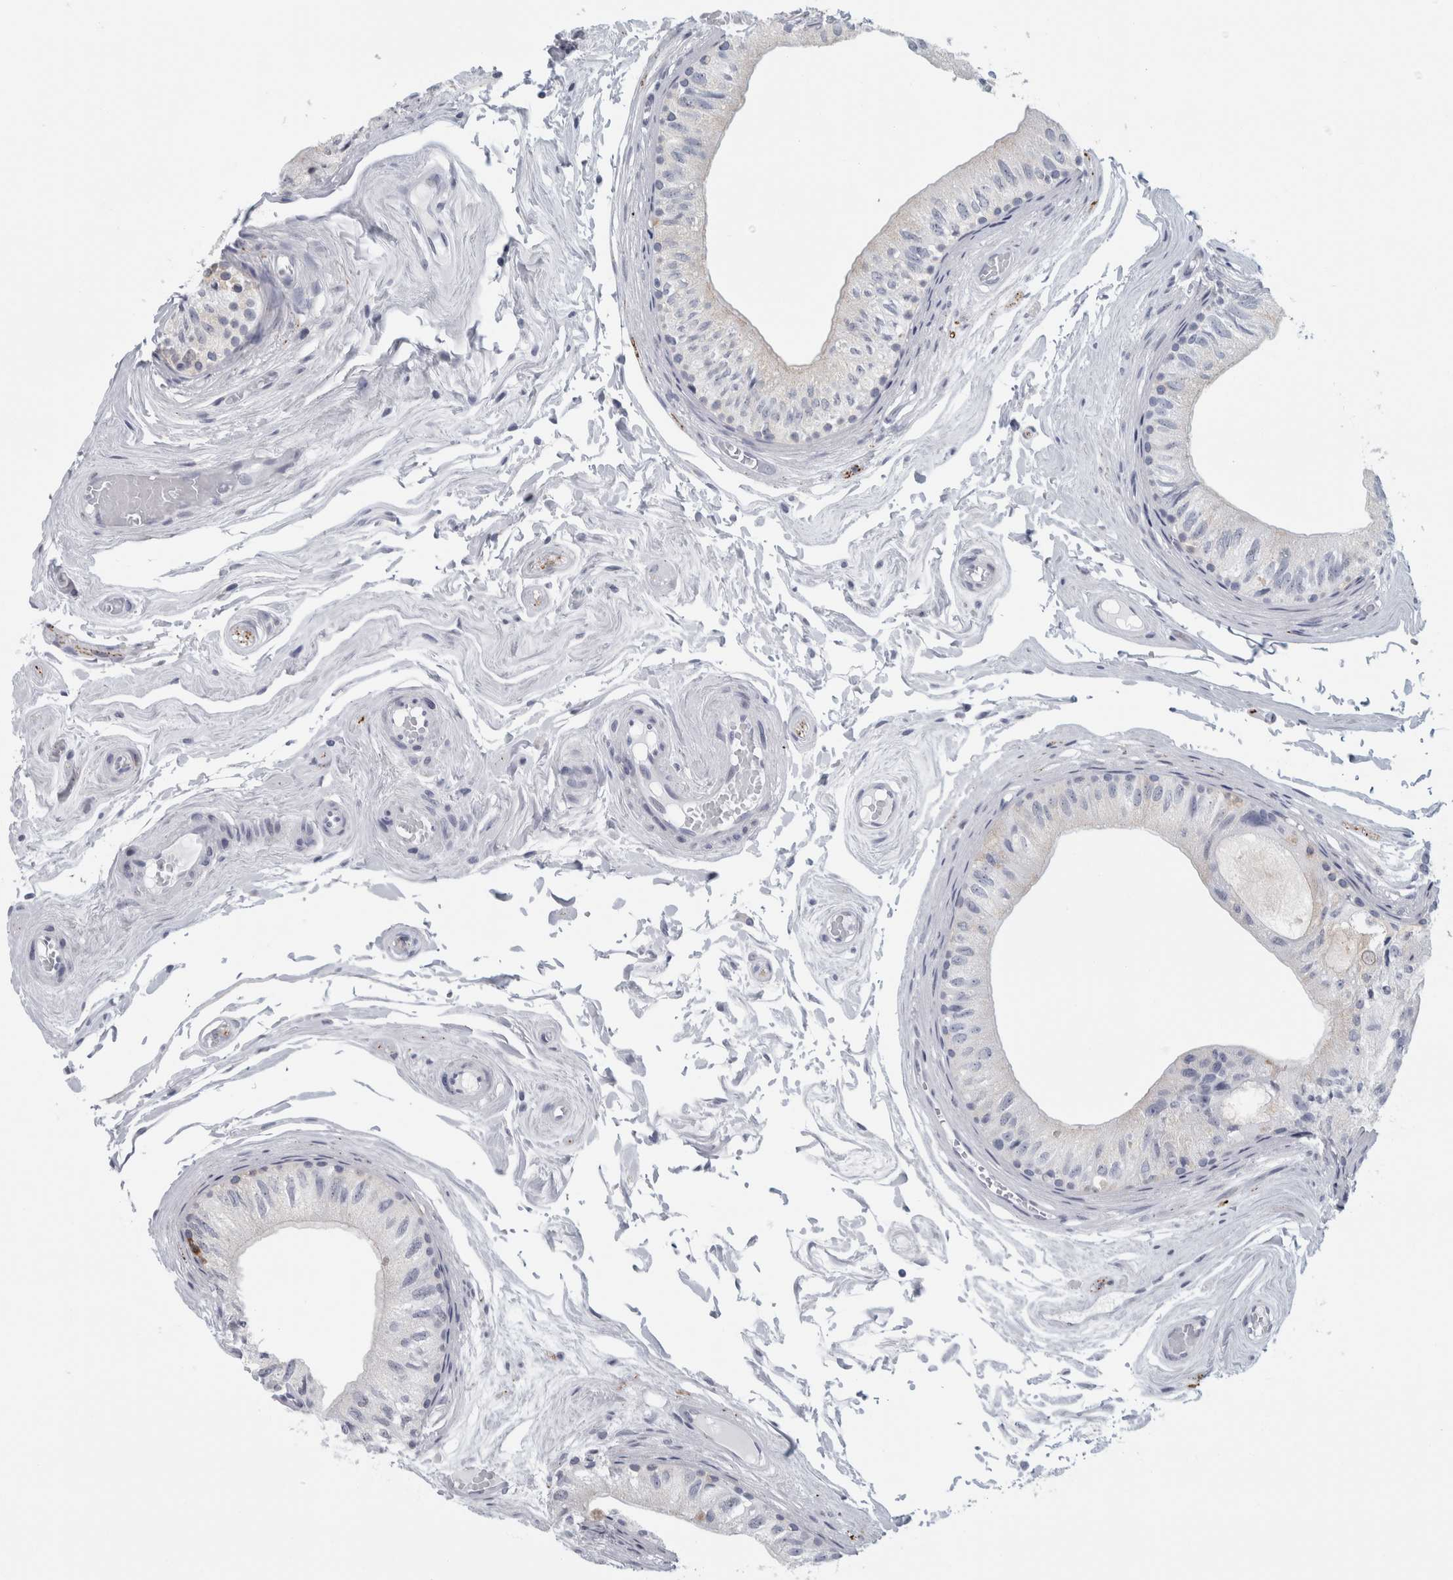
{"staining": {"intensity": "negative", "quantity": "none", "location": "none"}, "tissue": "epididymis", "cell_type": "Glandular cells", "image_type": "normal", "snomed": [{"axis": "morphology", "description": "Normal tissue, NOS"}, {"axis": "topography", "description": "Epididymis"}], "caption": "DAB (3,3'-diaminobenzidine) immunohistochemical staining of unremarkable human epididymis exhibits no significant positivity in glandular cells. Brightfield microscopy of immunohistochemistry (IHC) stained with DAB (brown) and hematoxylin (blue), captured at high magnification.", "gene": "CPE", "patient": {"sex": "male", "age": 79}}